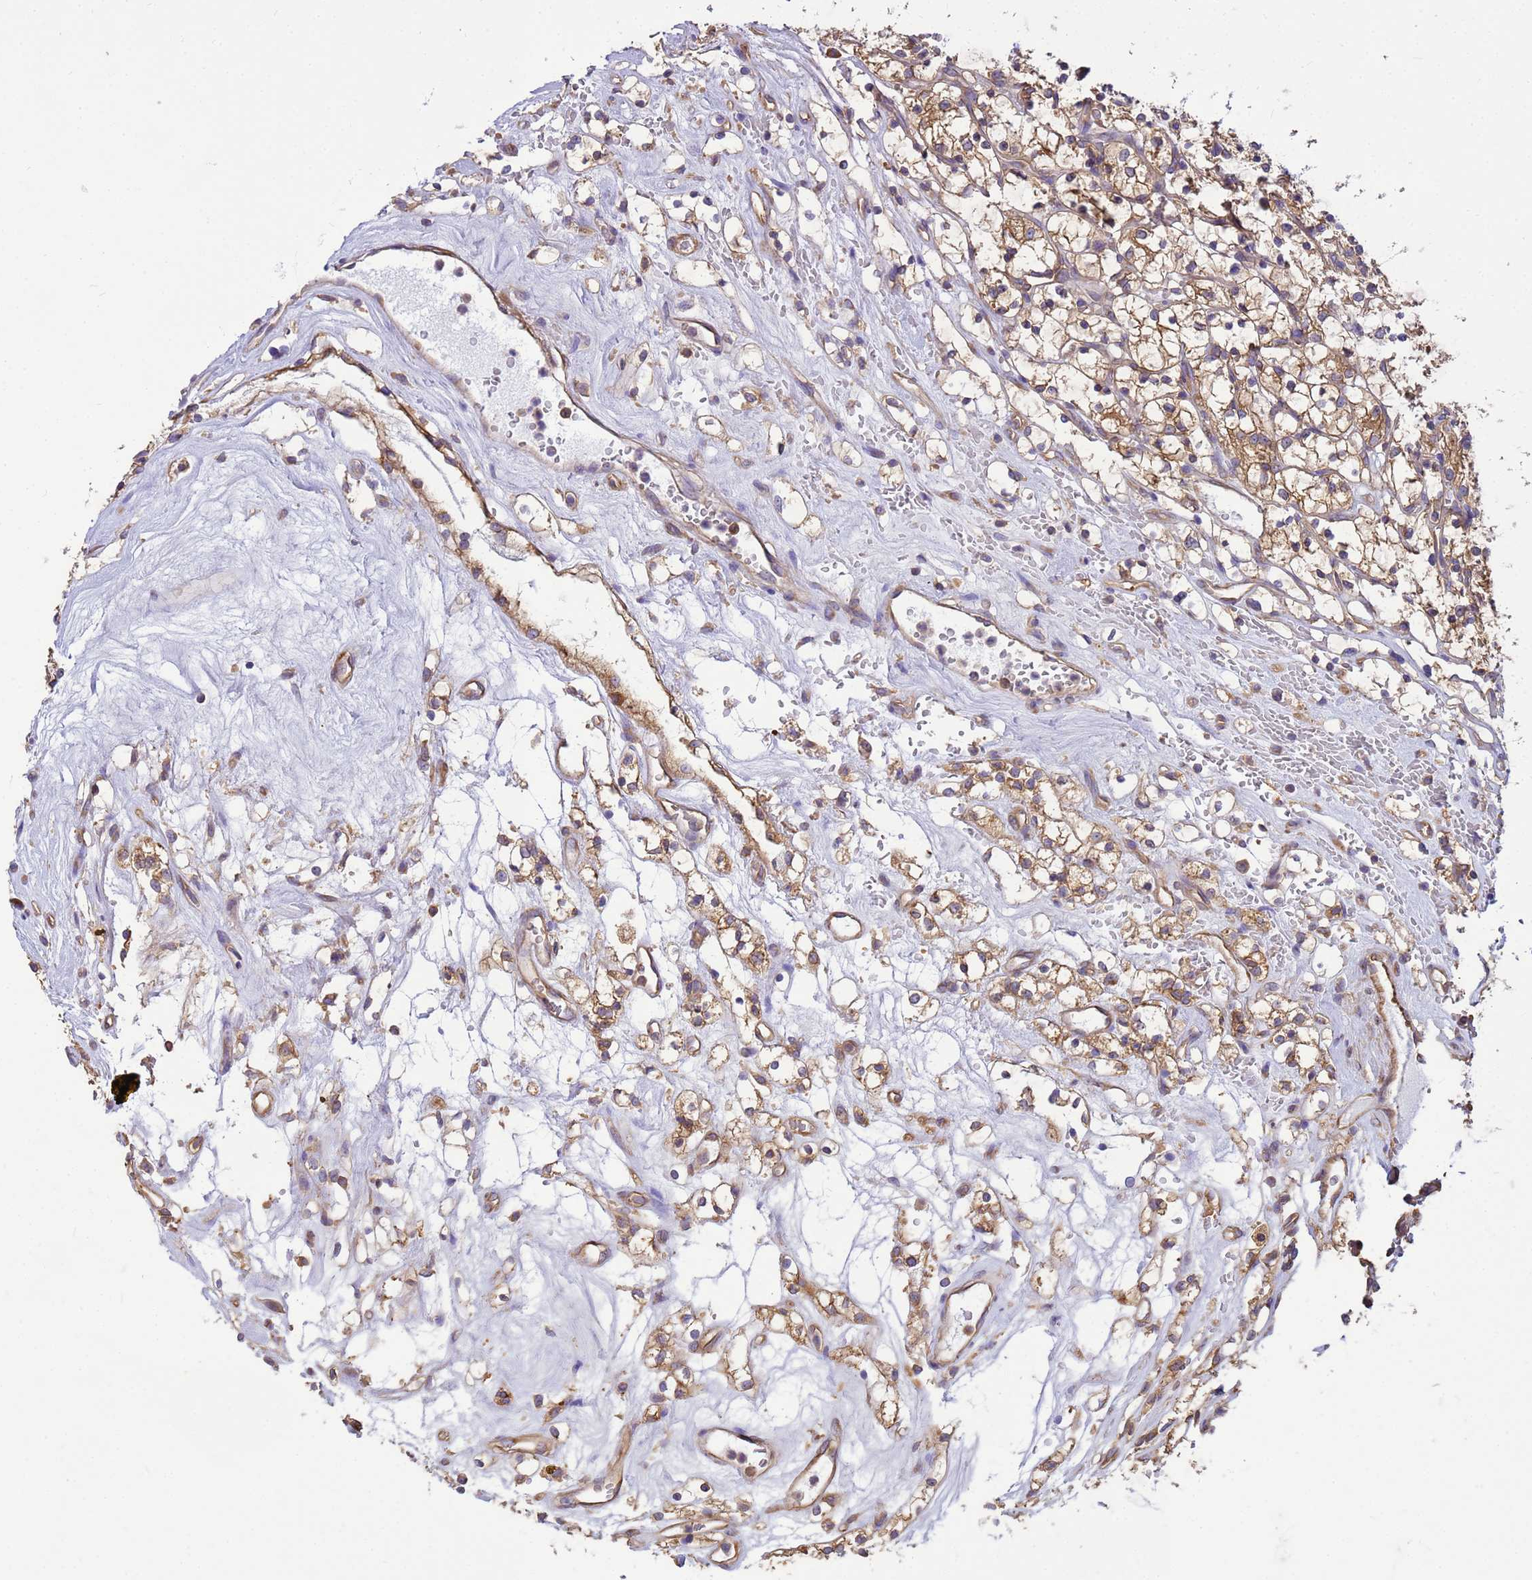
{"staining": {"intensity": "moderate", "quantity": ">75%", "location": "cytoplasmic/membranous"}, "tissue": "renal cancer", "cell_type": "Tumor cells", "image_type": "cancer", "snomed": [{"axis": "morphology", "description": "Adenocarcinoma, NOS"}, {"axis": "topography", "description": "Kidney"}], "caption": "Human renal cancer (adenocarcinoma) stained for a protein (brown) shows moderate cytoplasmic/membranous positive staining in about >75% of tumor cells.", "gene": "TUBB1", "patient": {"sex": "female", "age": 69}}